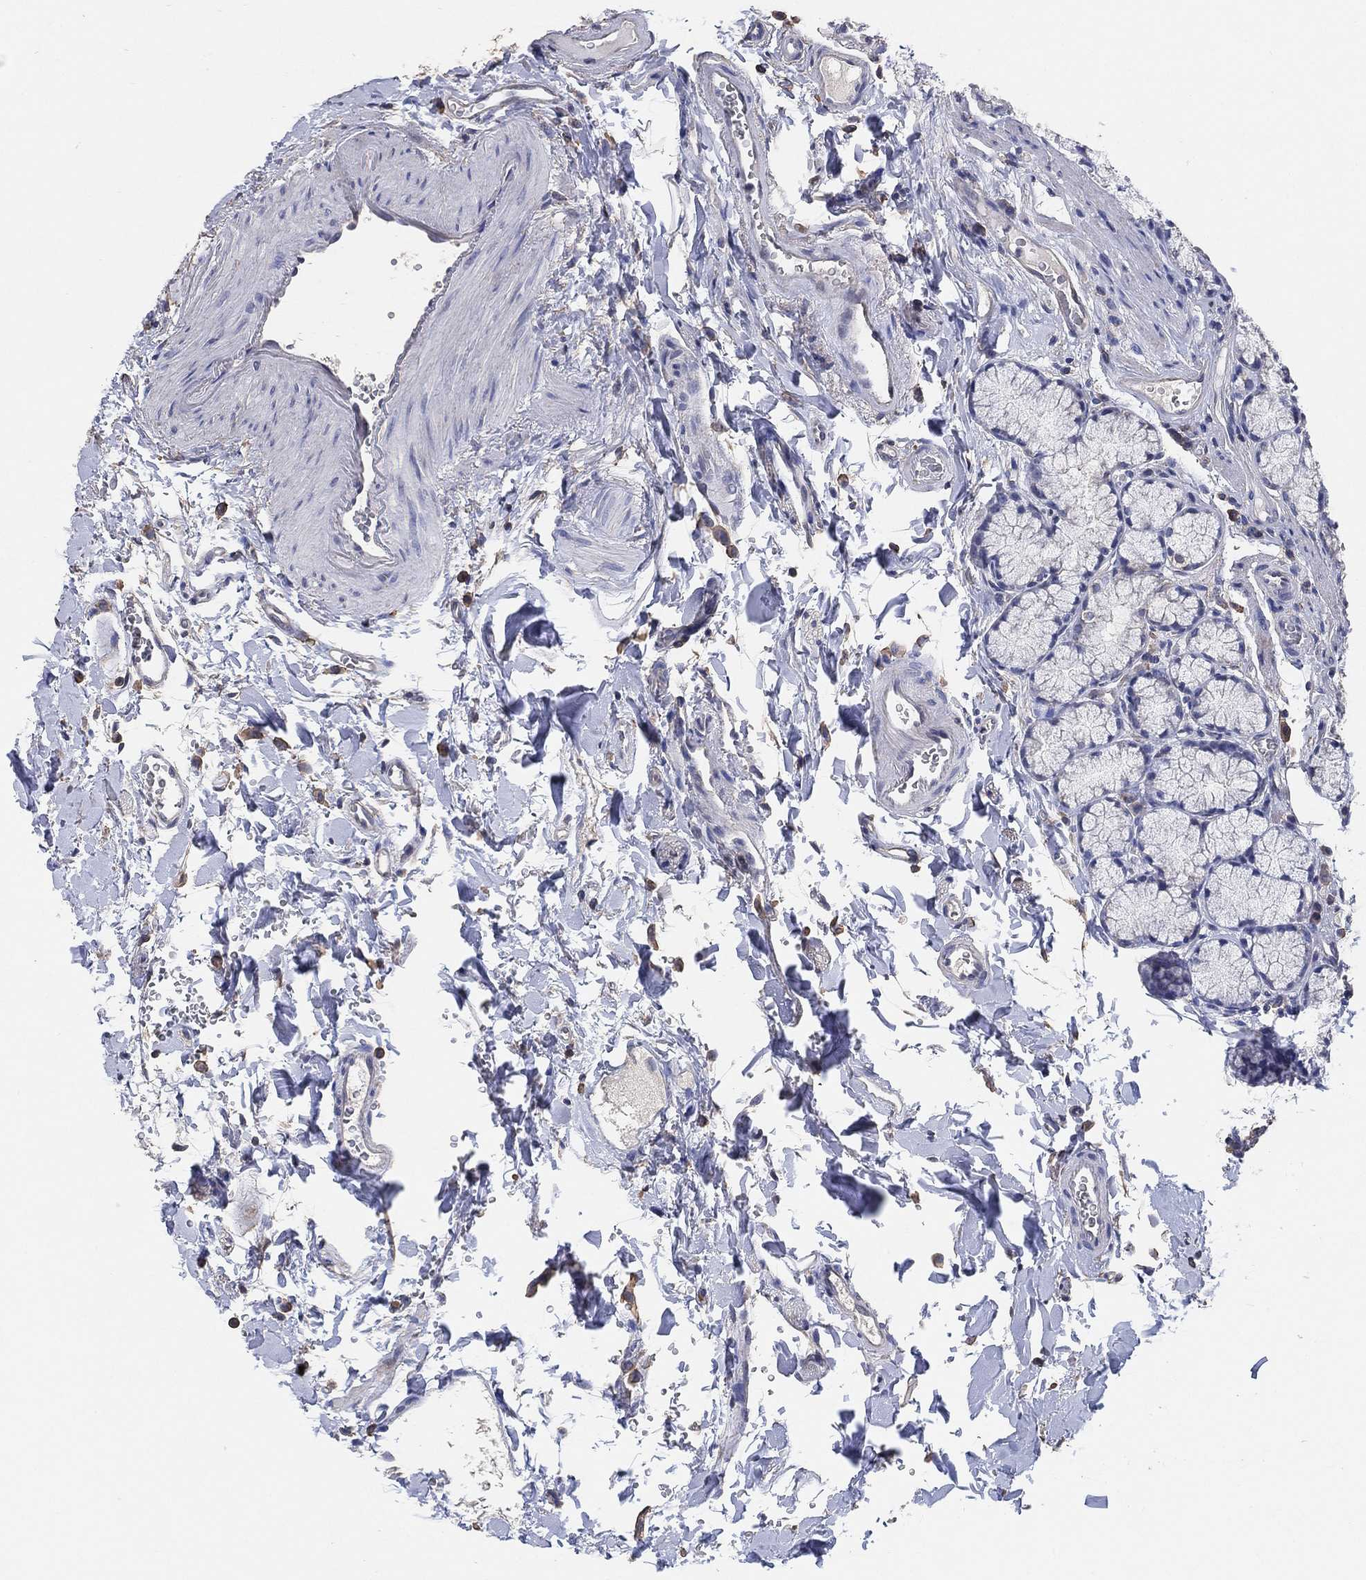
{"staining": {"intensity": "negative", "quantity": "none", "location": "none"}, "tissue": "duodenum", "cell_type": "Glandular cells", "image_type": "normal", "snomed": [{"axis": "morphology", "description": "Normal tissue, NOS"}, {"axis": "topography", "description": "Duodenum"}], "caption": "Photomicrograph shows no significant protein staining in glandular cells of benign duodenum.", "gene": "KLK5", "patient": {"sex": "female", "age": 67}}